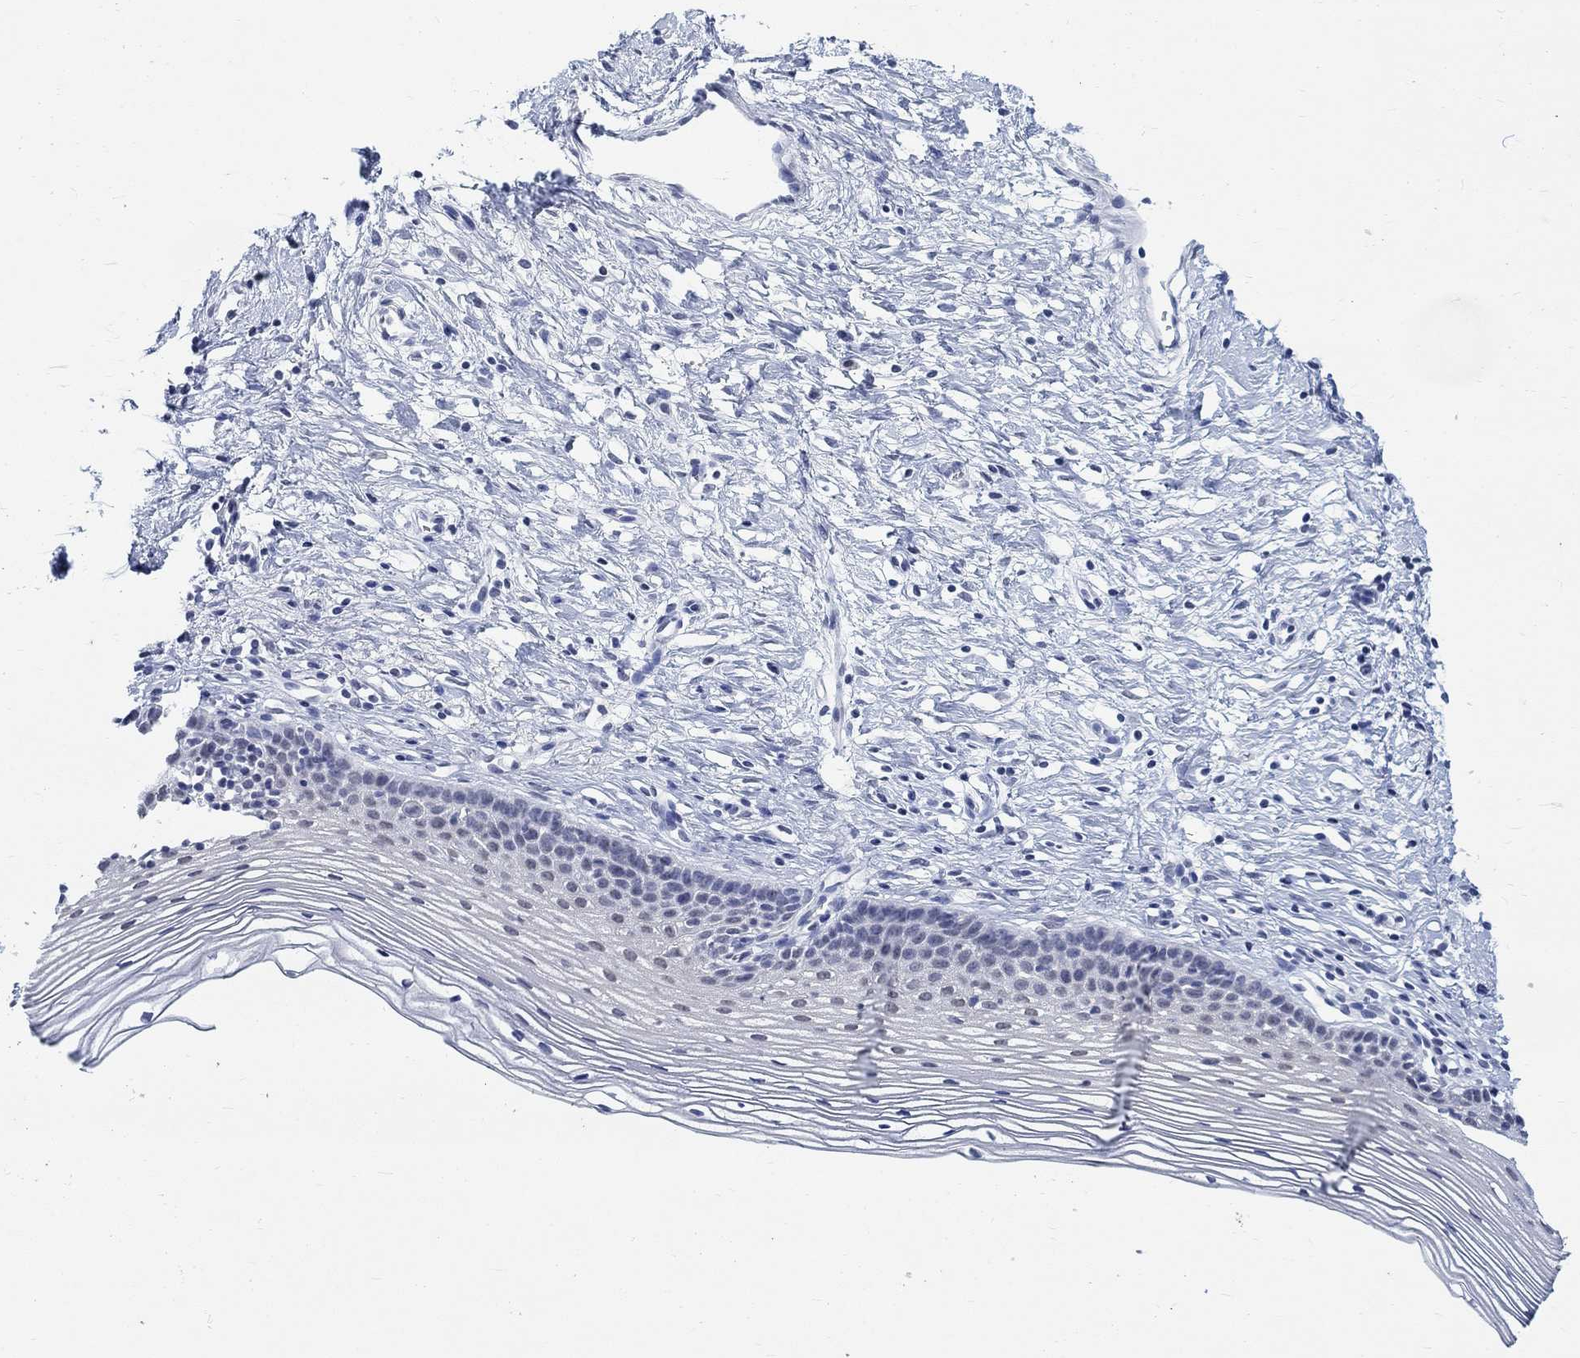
{"staining": {"intensity": "negative", "quantity": "none", "location": "none"}, "tissue": "cervix", "cell_type": "Glandular cells", "image_type": "normal", "snomed": [{"axis": "morphology", "description": "Normal tissue, NOS"}, {"axis": "topography", "description": "Cervix"}], "caption": "IHC image of normal human cervix stained for a protein (brown), which demonstrates no positivity in glandular cells. Brightfield microscopy of immunohistochemistry (IHC) stained with DAB (brown) and hematoxylin (blue), captured at high magnification.", "gene": "ANKS1B", "patient": {"sex": "female", "age": 39}}